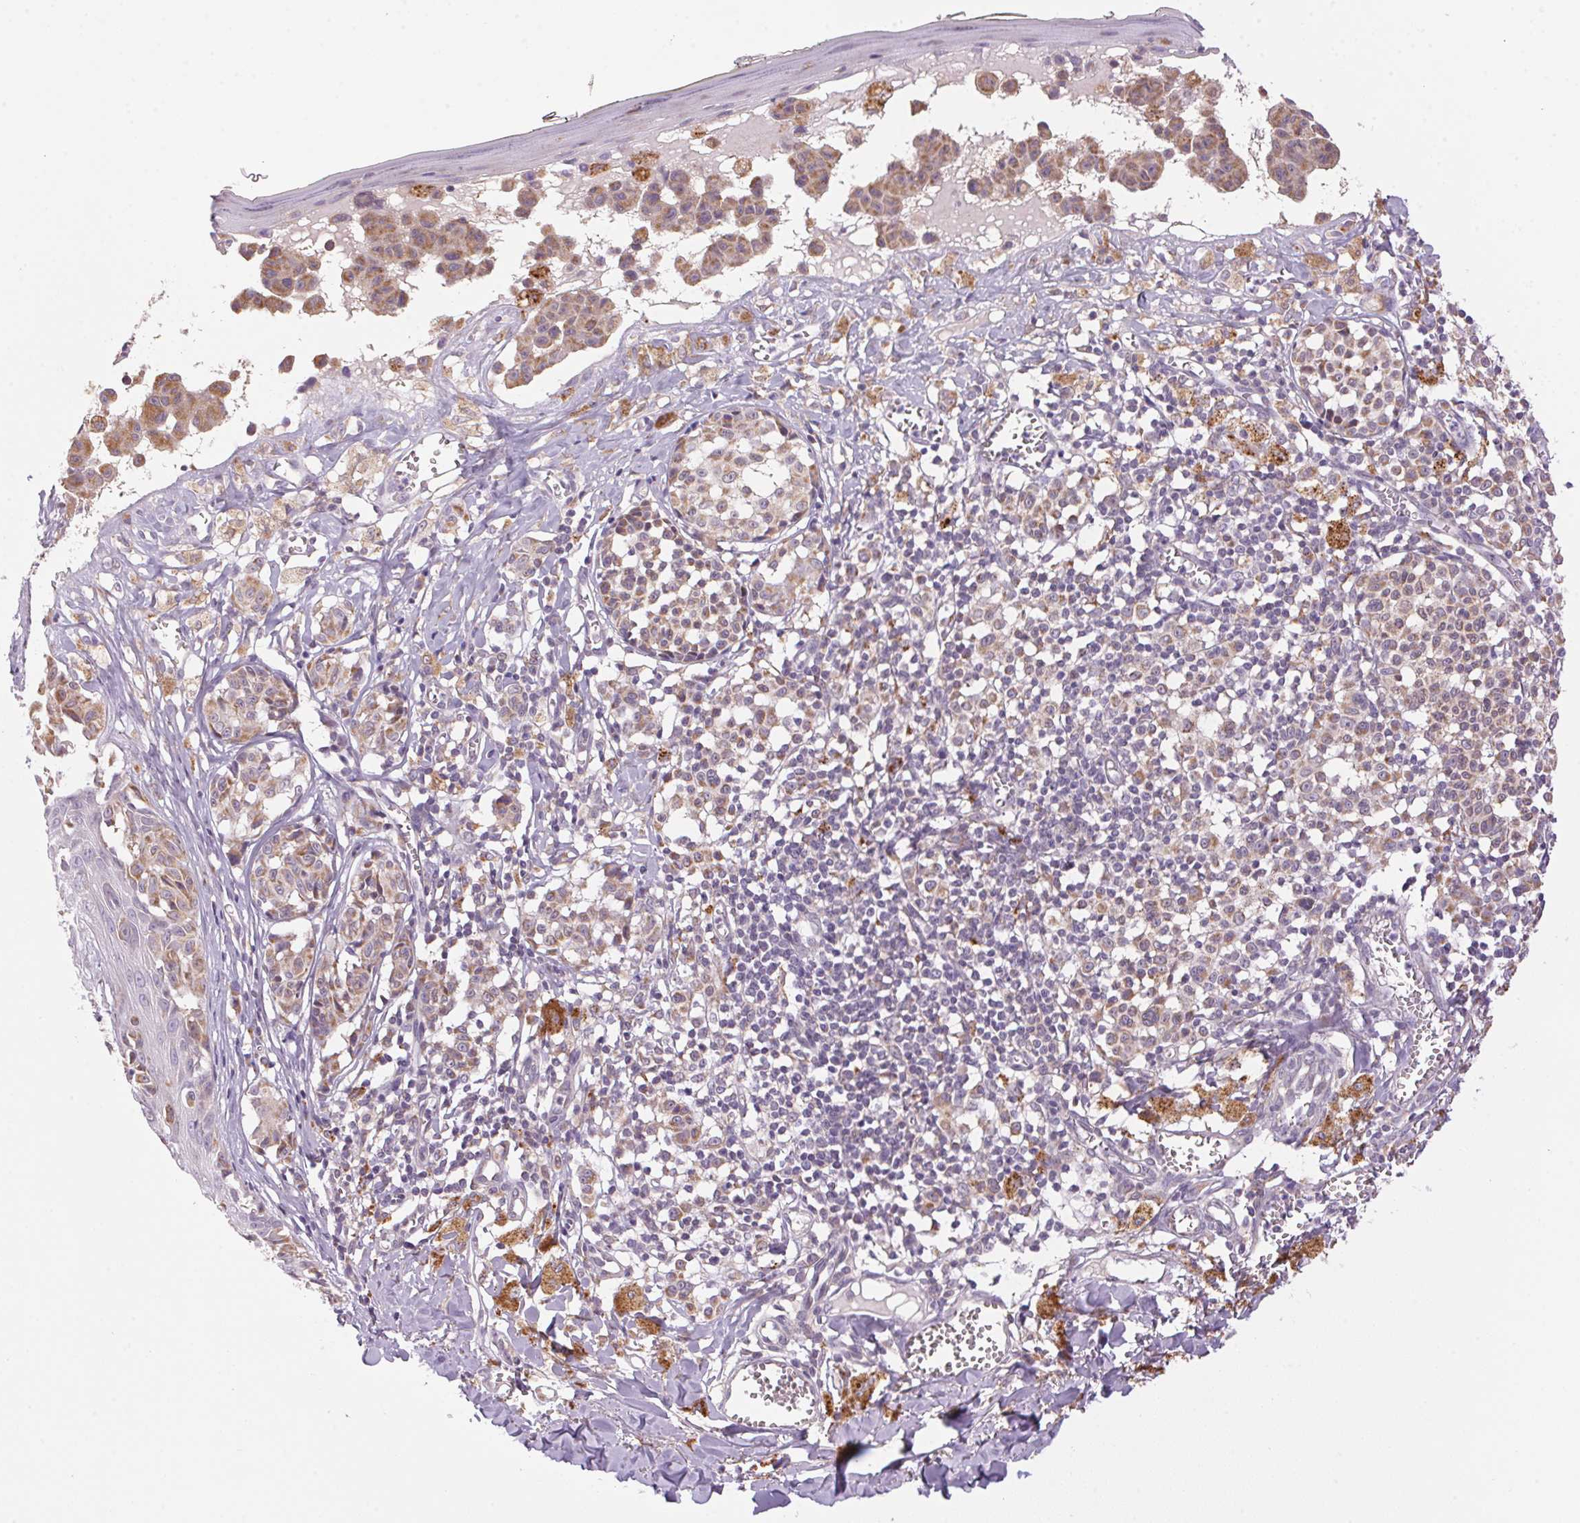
{"staining": {"intensity": "weak", "quantity": ">75%", "location": "cytoplasmic/membranous"}, "tissue": "melanoma", "cell_type": "Tumor cells", "image_type": "cancer", "snomed": [{"axis": "morphology", "description": "Malignant melanoma, NOS"}, {"axis": "topography", "description": "Skin"}], "caption": "A micrograph showing weak cytoplasmic/membranous positivity in approximately >75% of tumor cells in malignant melanoma, as visualized by brown immunohistochemical staining.", "gene": "ADH5", "patient": {"sex": "female", "age": 43}}